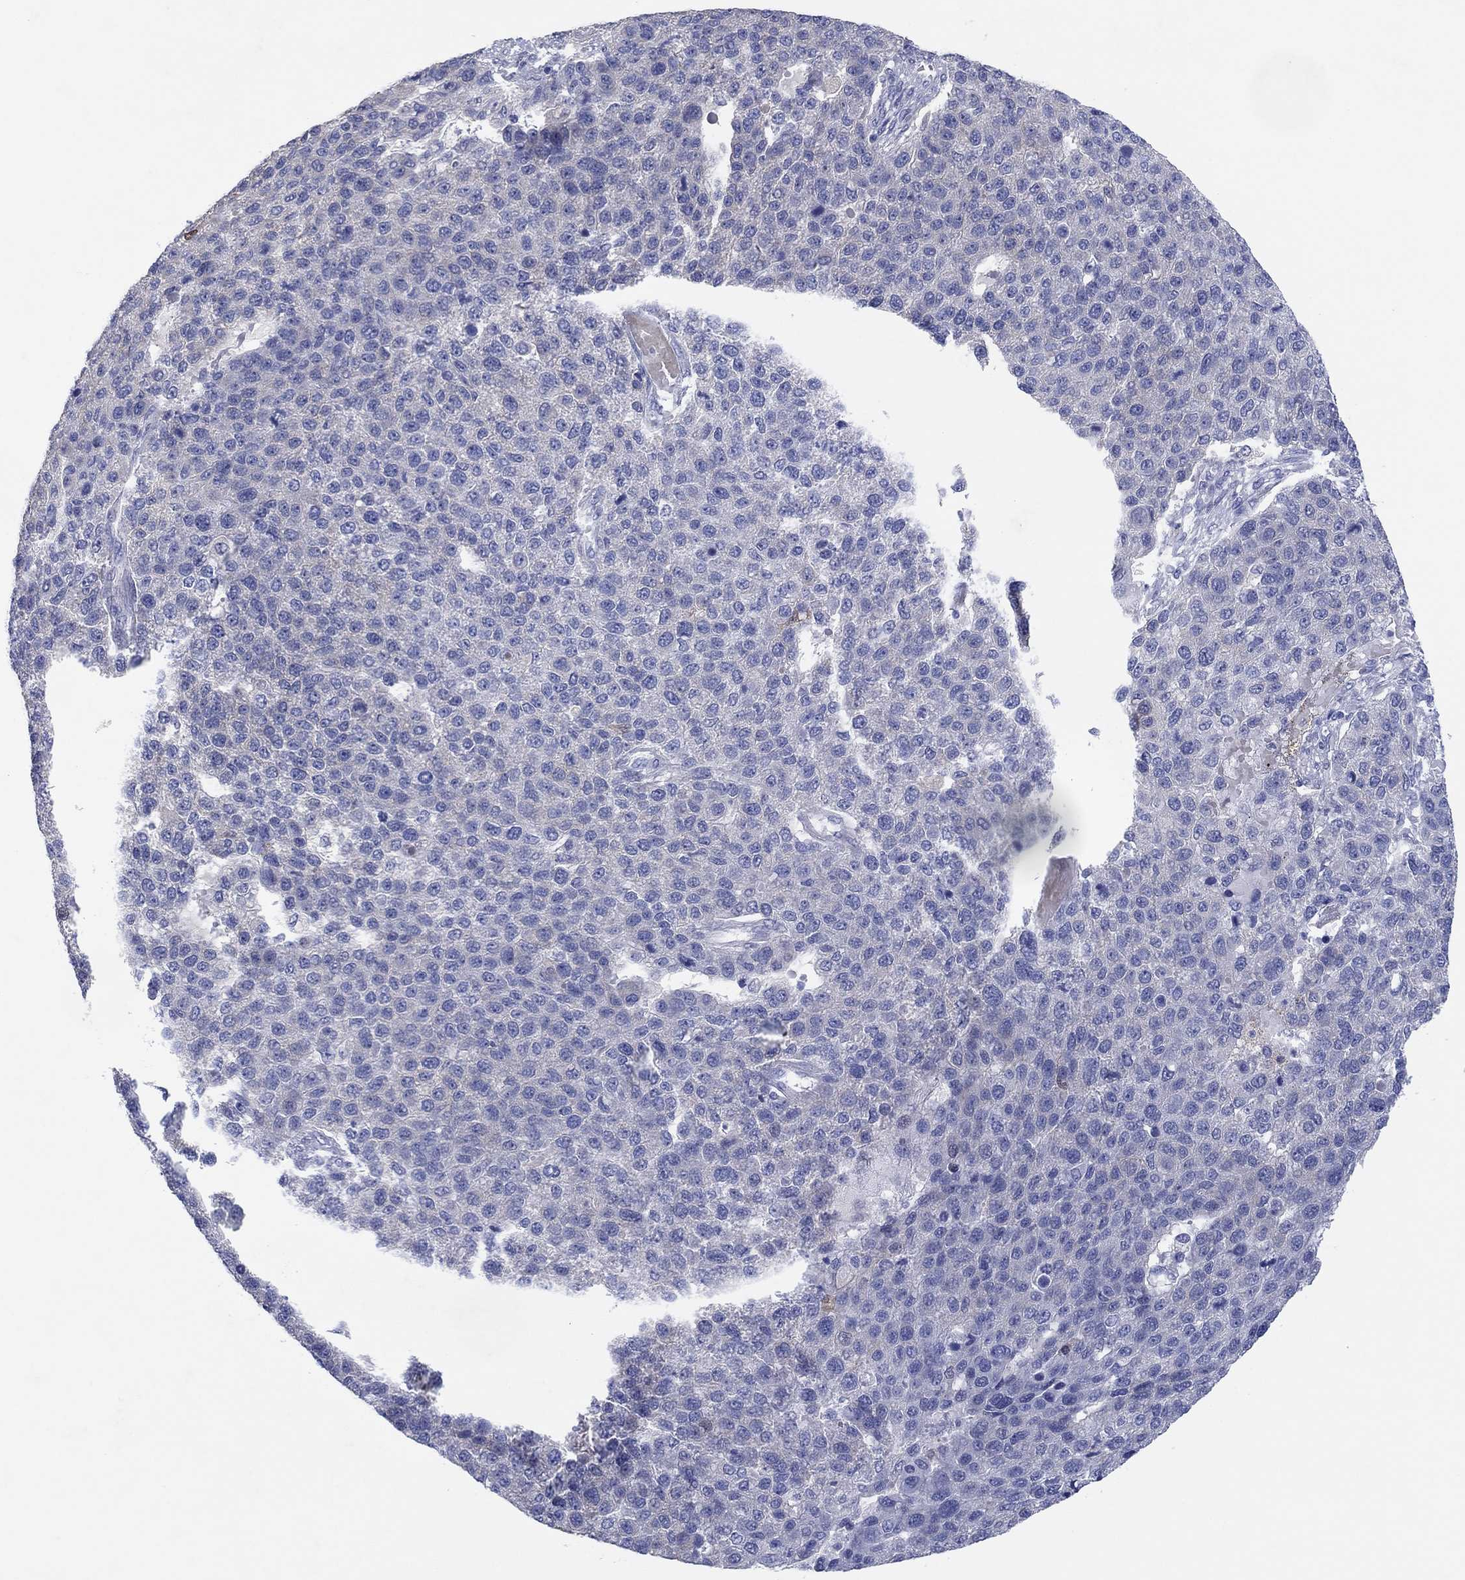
{"staining": {"intensity": "negative", "quantity": "none", "location": "none"}, "tissue": "pancreatic cancer", "cell_type": "Tumor cells", "image_type": "cancer", "snomed": [{"axis": "morphology", "description": "Adenocarcinoma, NOS"}, {"axis": "topography", "description": "Pancreas"}], "caption": "Human pancreatic cancer stained for a protein using immunohistochemistry (IHC) demonstrates no expression in tumor cells.", "gene": "HDC", "patient": {"sex": "female", "age": 61}}